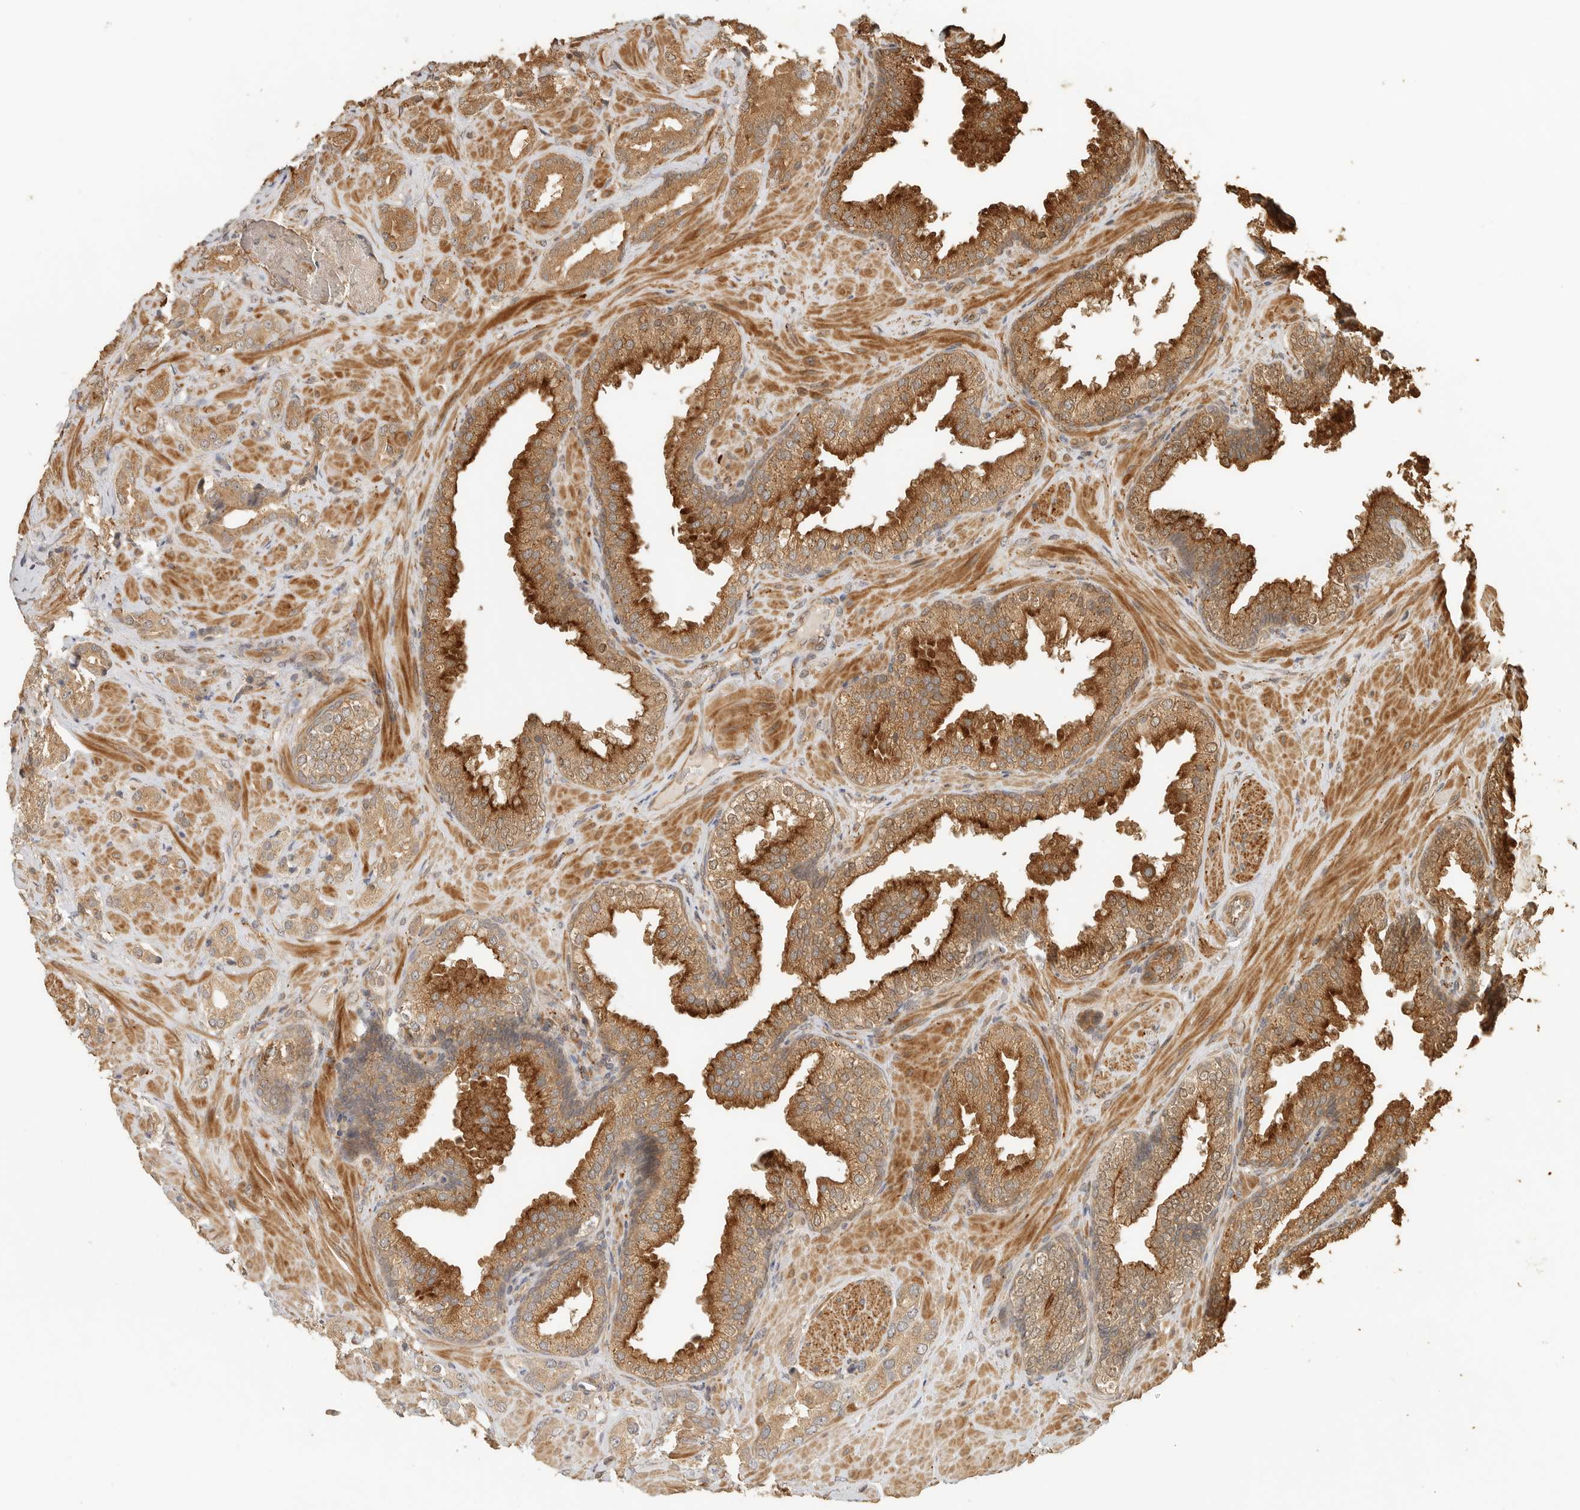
{"staining": {"intensity": "strong", "quantity": ">75%", "location": "cytoplasmic/membranous"}, "tissue": "prostate cancer", "cell_type": "Tumor cells", "image_type": "cancer", "snomed": [{"axis": "morphology", "description": "Adenocarcinoma, High grade"}, {"axis": "topography", "description": "Prostate"}], "caption": "Protein staining of adenocarcinoma (high-grade) (prostate) tissue displays strong cytoplasmic/membranous positivity in about >75% of tumor cells.", "gene": "OTUD6B", "patient": {"sex": "male", "age": 64}}